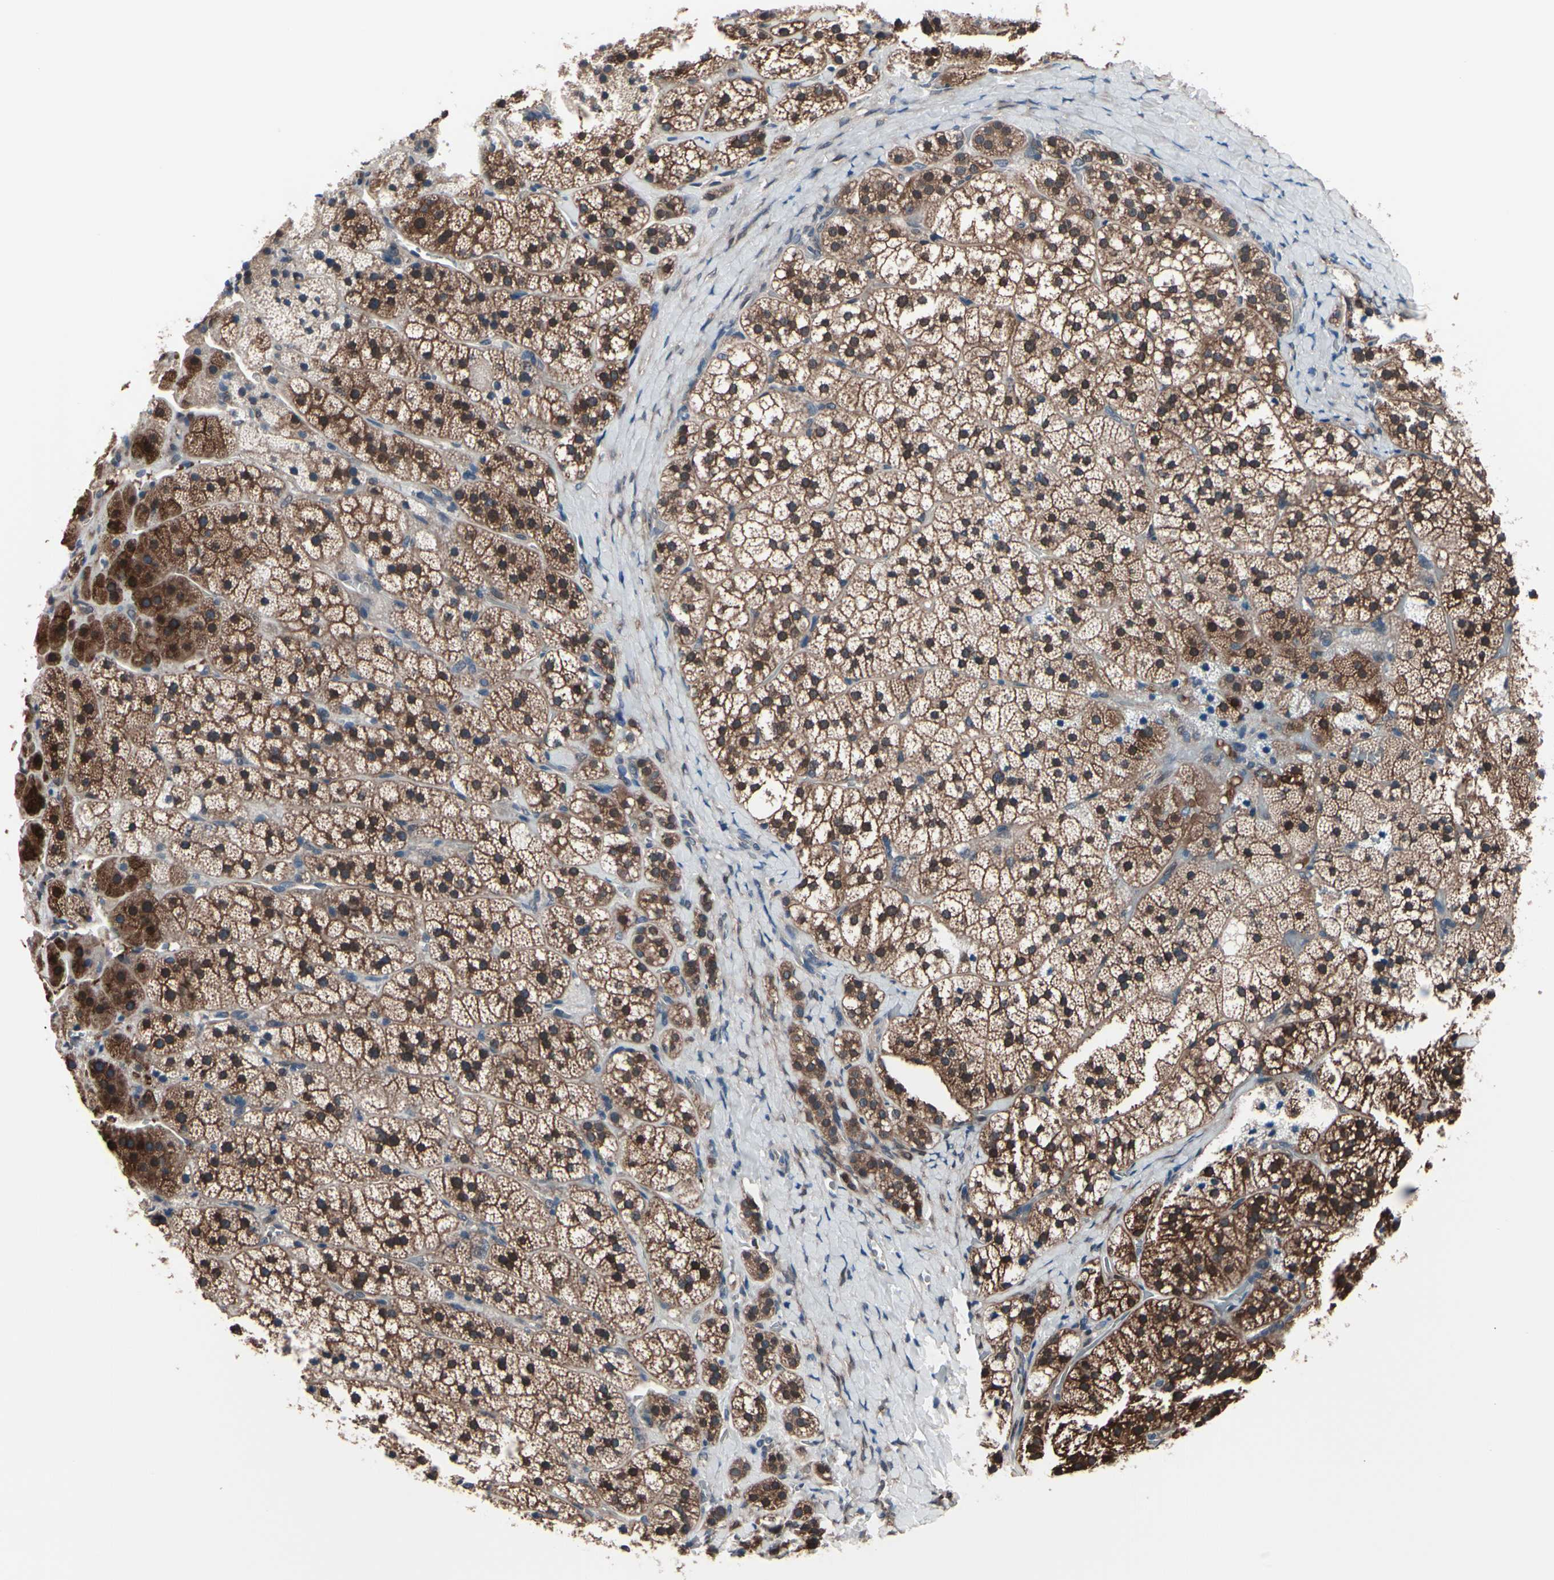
{"staining": {"intensity": "moderate", "quantity": ">75%", "location": "cytoplasmic/membranous,nuclear"}, "tissue": "adrenal gland", "cell_type": "Glandular cells", "image_type": "normal", "snomed": [{"axis": "morphology", "description": "Normal tissue, NOS"}, {"axis": "topography", "description": "Adrenal gland"}], "caption": "Glandular cells reveal medium levels of moderate cytoplasmic/membranous,nuclear staining in about >75% of cells in benign adrenal gland. (DAB IHC, brown staining for protein, blue staining for nuclei).", "gene": "PRDX6", "patient": {"sex": "female", "age": 44}}